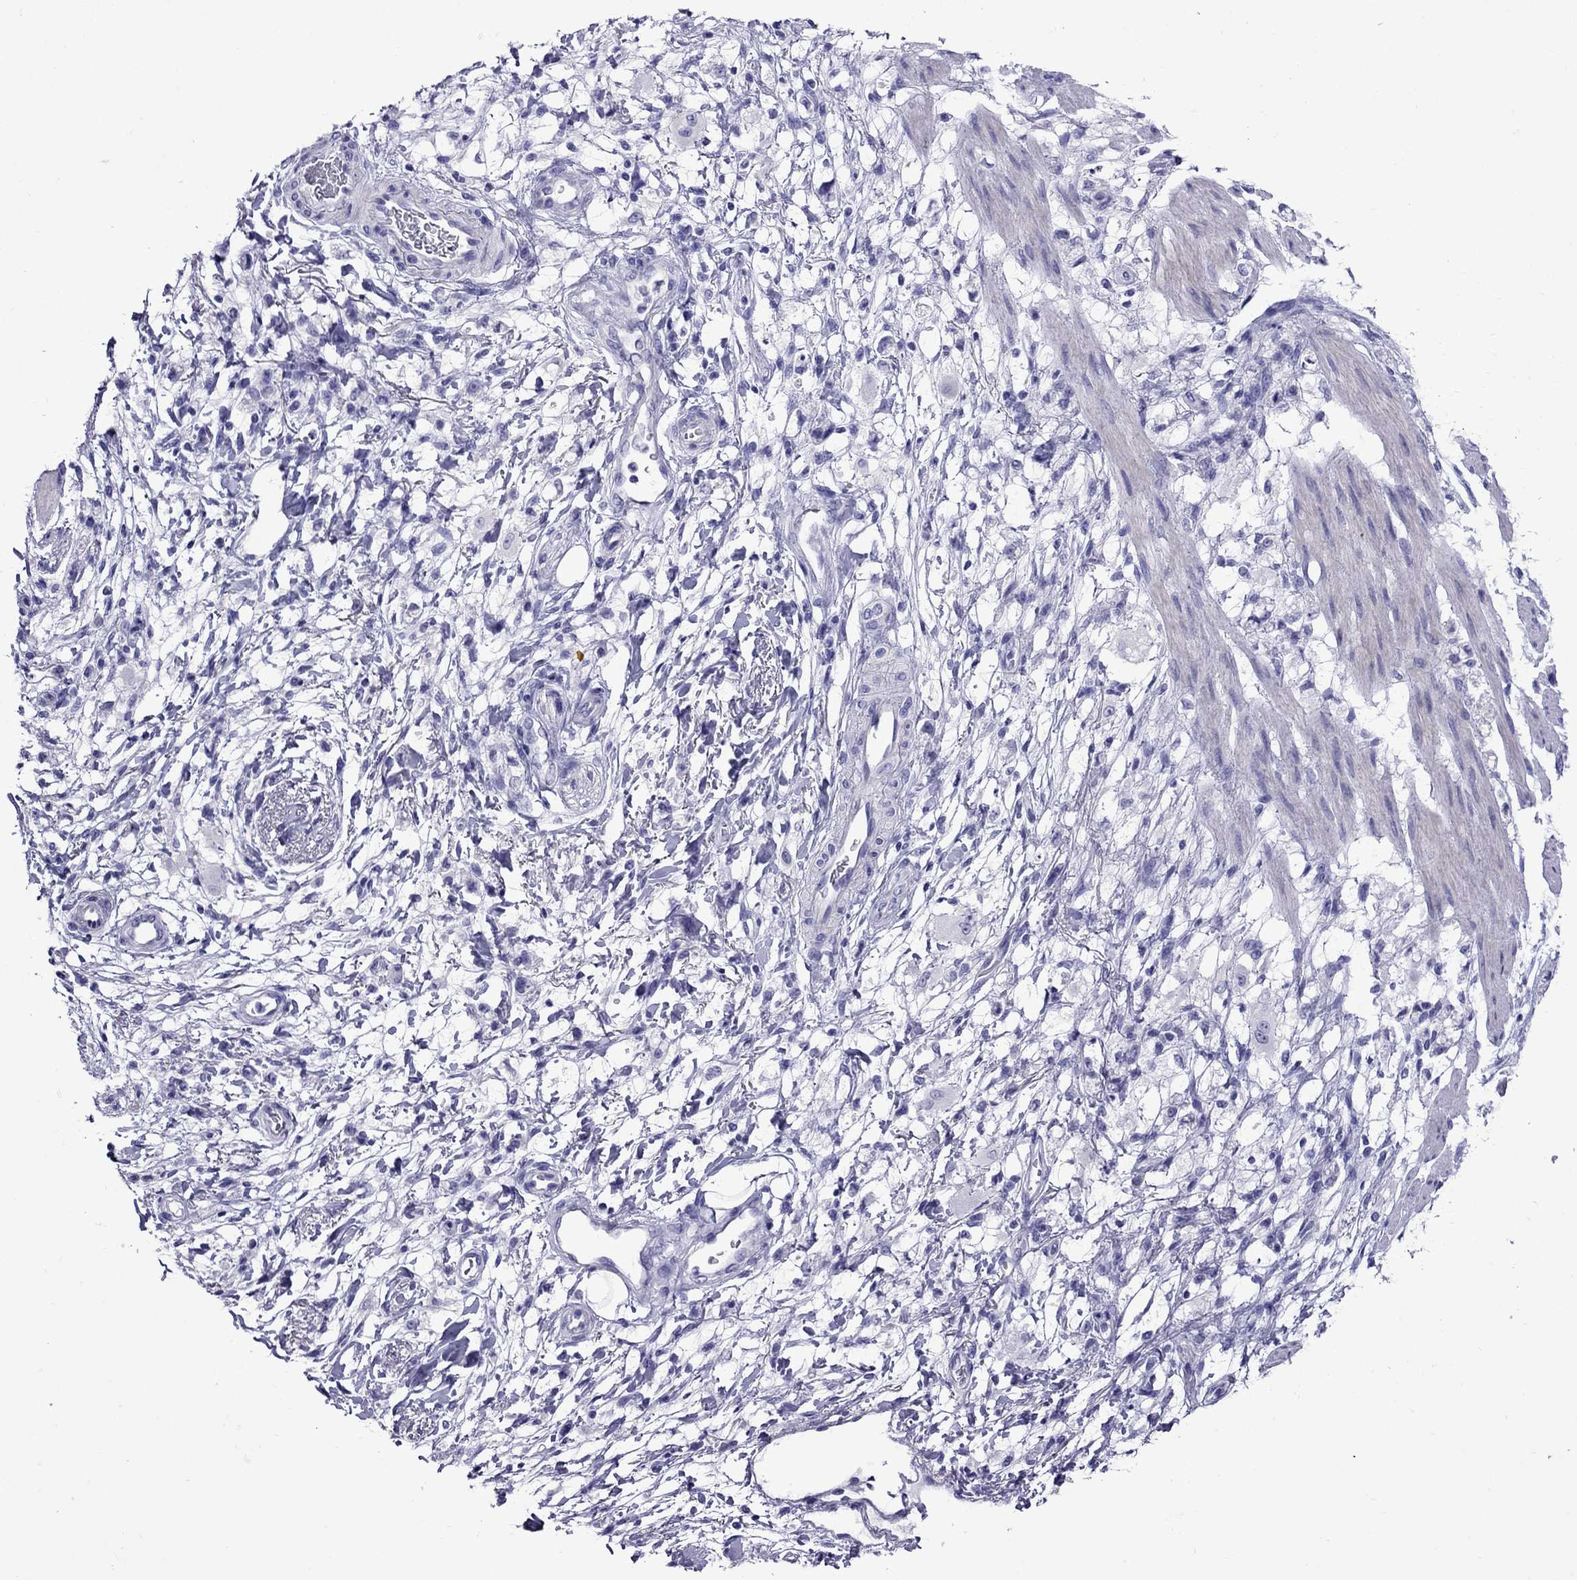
{"staining": {"intensity": "negative", "quantity": "none", "location": "none"}, "tissue": "stomach cancer", "cell_type": "Tumor cells", "image_type": "cancer", "snomed": [{"axis": "morphology", "description": "Adenocarcinoma, NOS"}, {"axis": "topography", "description": "Stomach"}], "caption": "DAB (3,3'-diaminobenzidine) immunohistochemical staining of human stomach adenocarcinoma reveals no significant staining in tumor cells. (DAB (3,3'-diaminobenzidine) immunohistochemistry, high magnification).", "gene": "CRYBA1", "patient": {"sex": "female", "age": 60}}